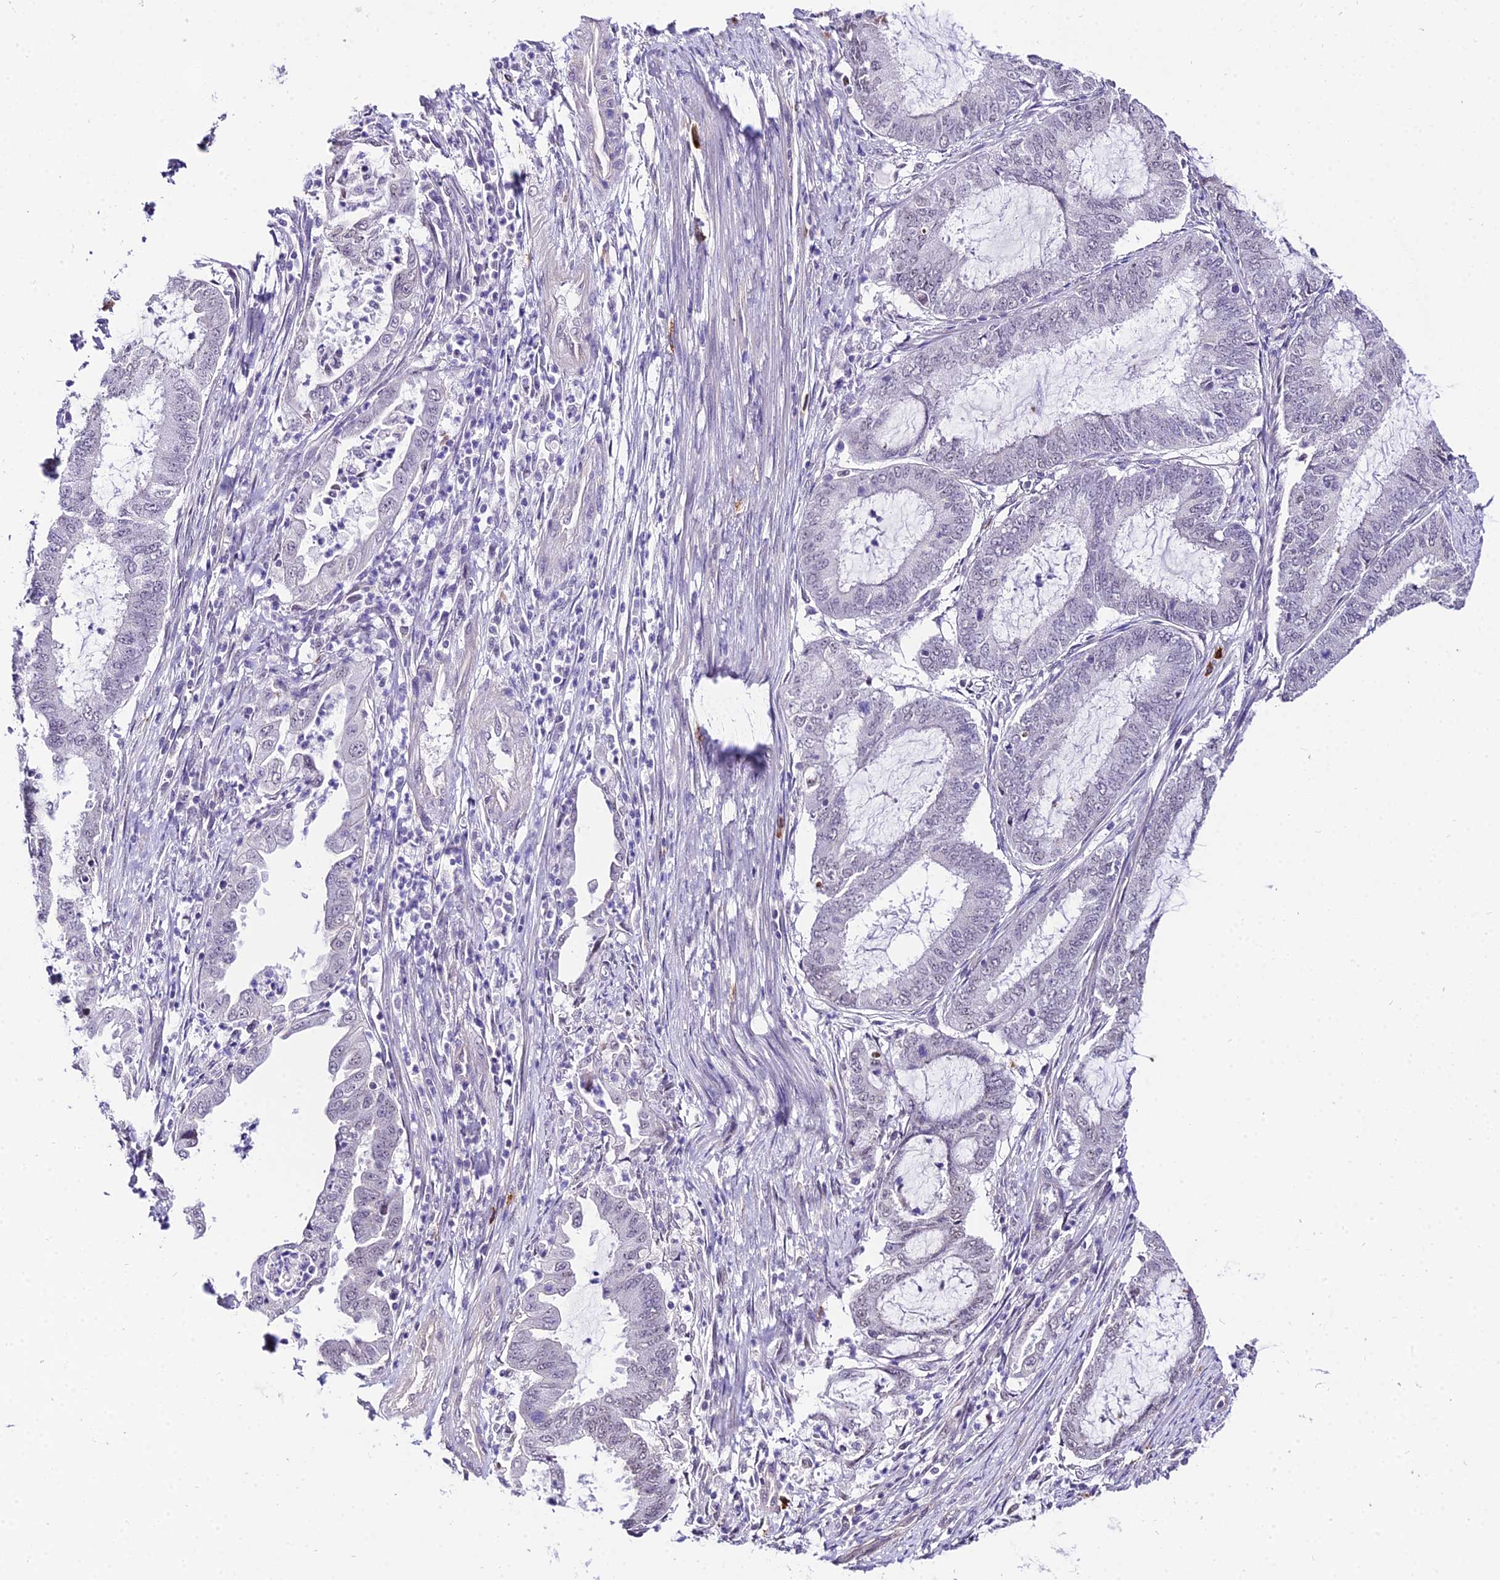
{"staining": {"intensity": "weak", "quantity": "<25%", "location": "nuclear"}, "tissue": "endometrial cancer", "cell_type": "Tumor cells", "image_type": "cancer", "snomed": [{"axis": "morphology", "description": "Adenocarcinoma, NOS"}, {"axis": "topography", "description": "Endometrium"}], "caption": "Image shows no significant protein positivity in tumor cells of endometrial cancer (adenocarcinoma).", "gene": "POLR2I", "patient": {"sex": "female", "age": 51}}